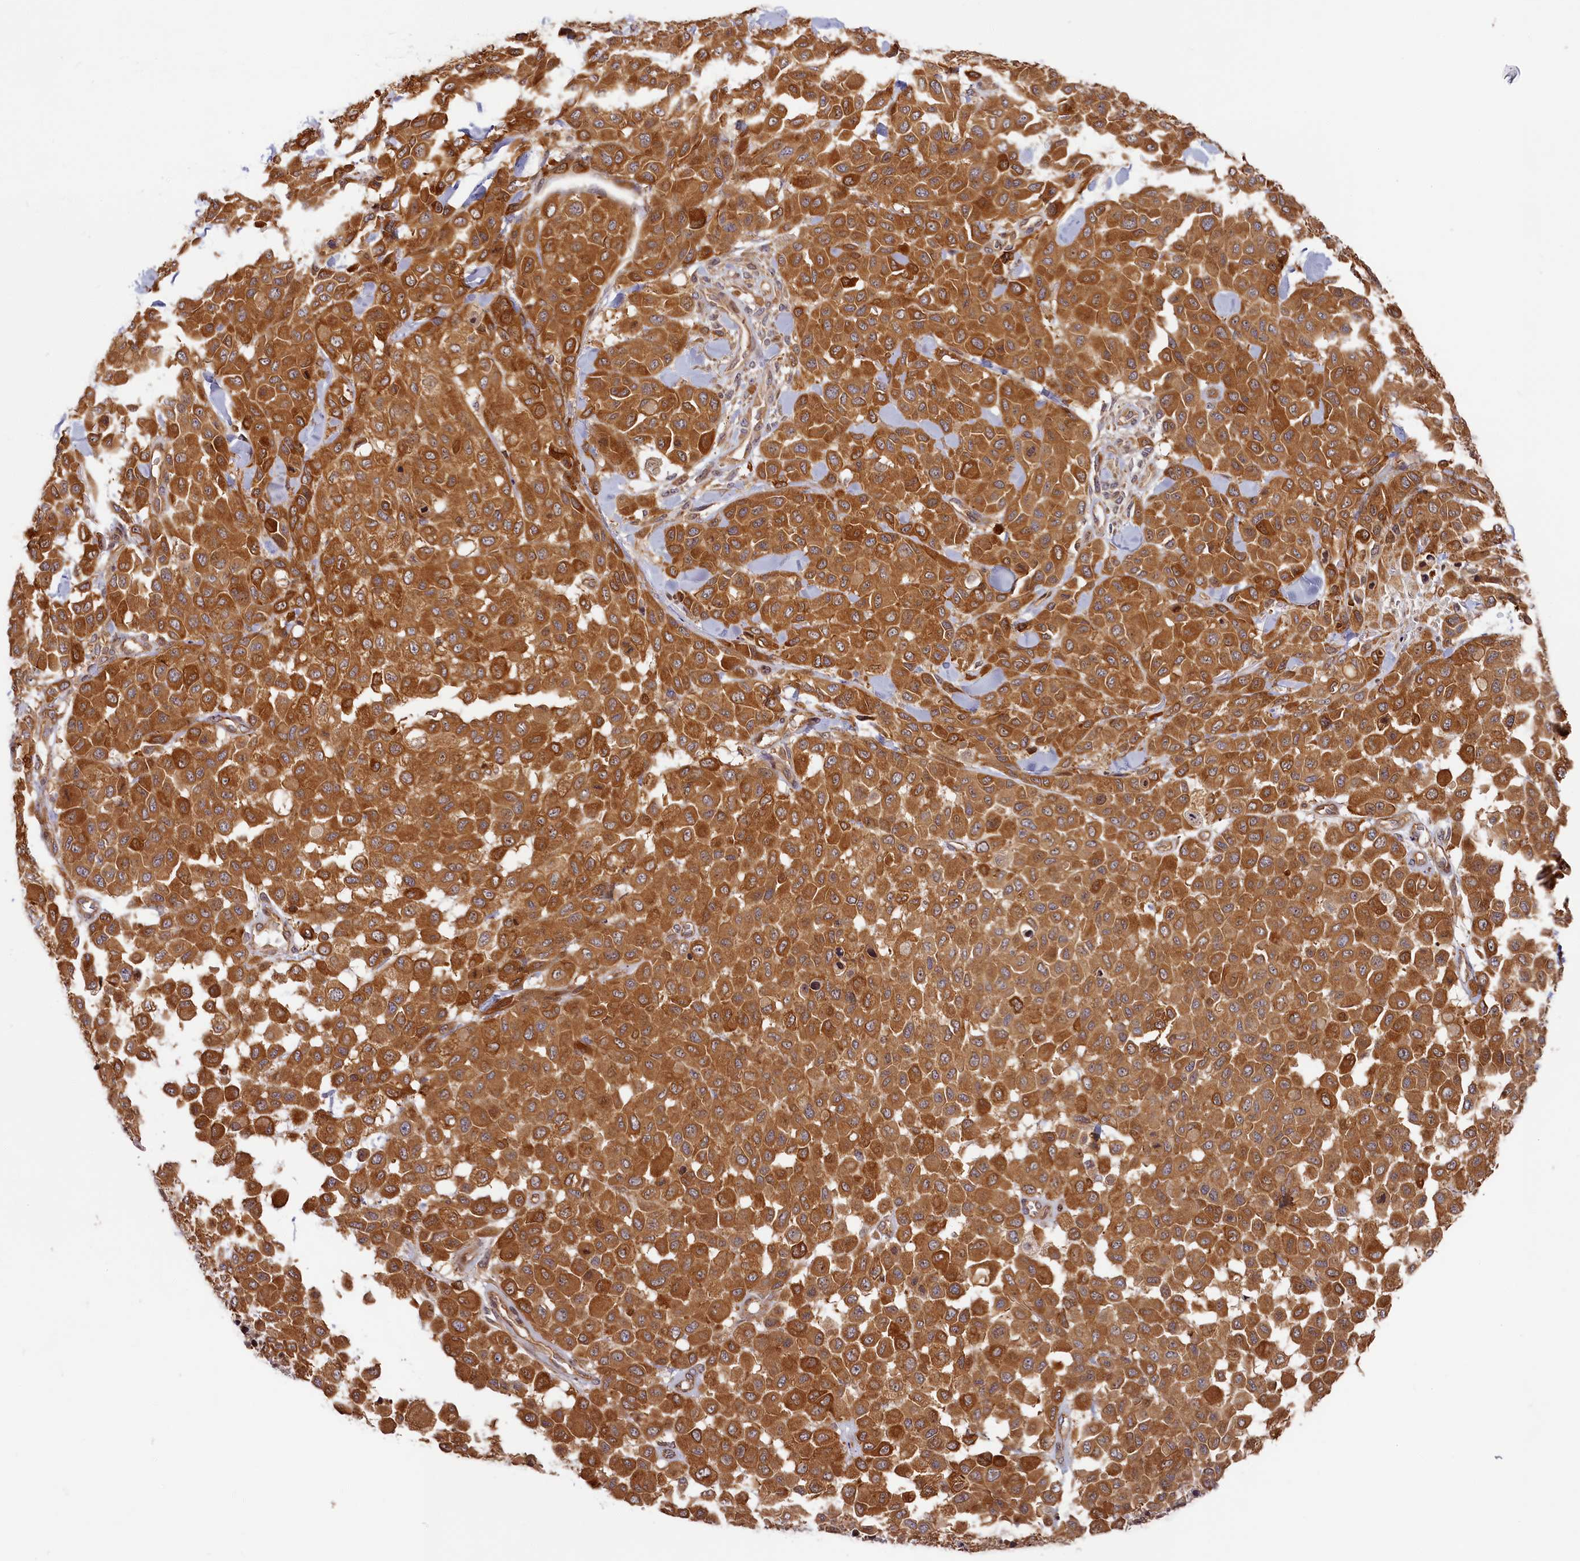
{"staining": {"intensity": "strong", "quantity": ">75%", "location": "cytoplasmic/membranous"}, "tissue": "melanoma", "cell_type": "Tumor cells", "image_type": "cancer", "snomed": [{"axis": "morphology", "description": "Malignant melanoma, Metastatic site"}, {"axis": "topography", "description": "Skin"}], "caption": "IHC photomicrograph of human melanoma stained for a protein (brown), which shows high levels of strong cytoplasmic/membranous expression in approximately >75% of tumor cells.", "gene": "CEP44", "patient": {"sex": "female", "age": 81}}